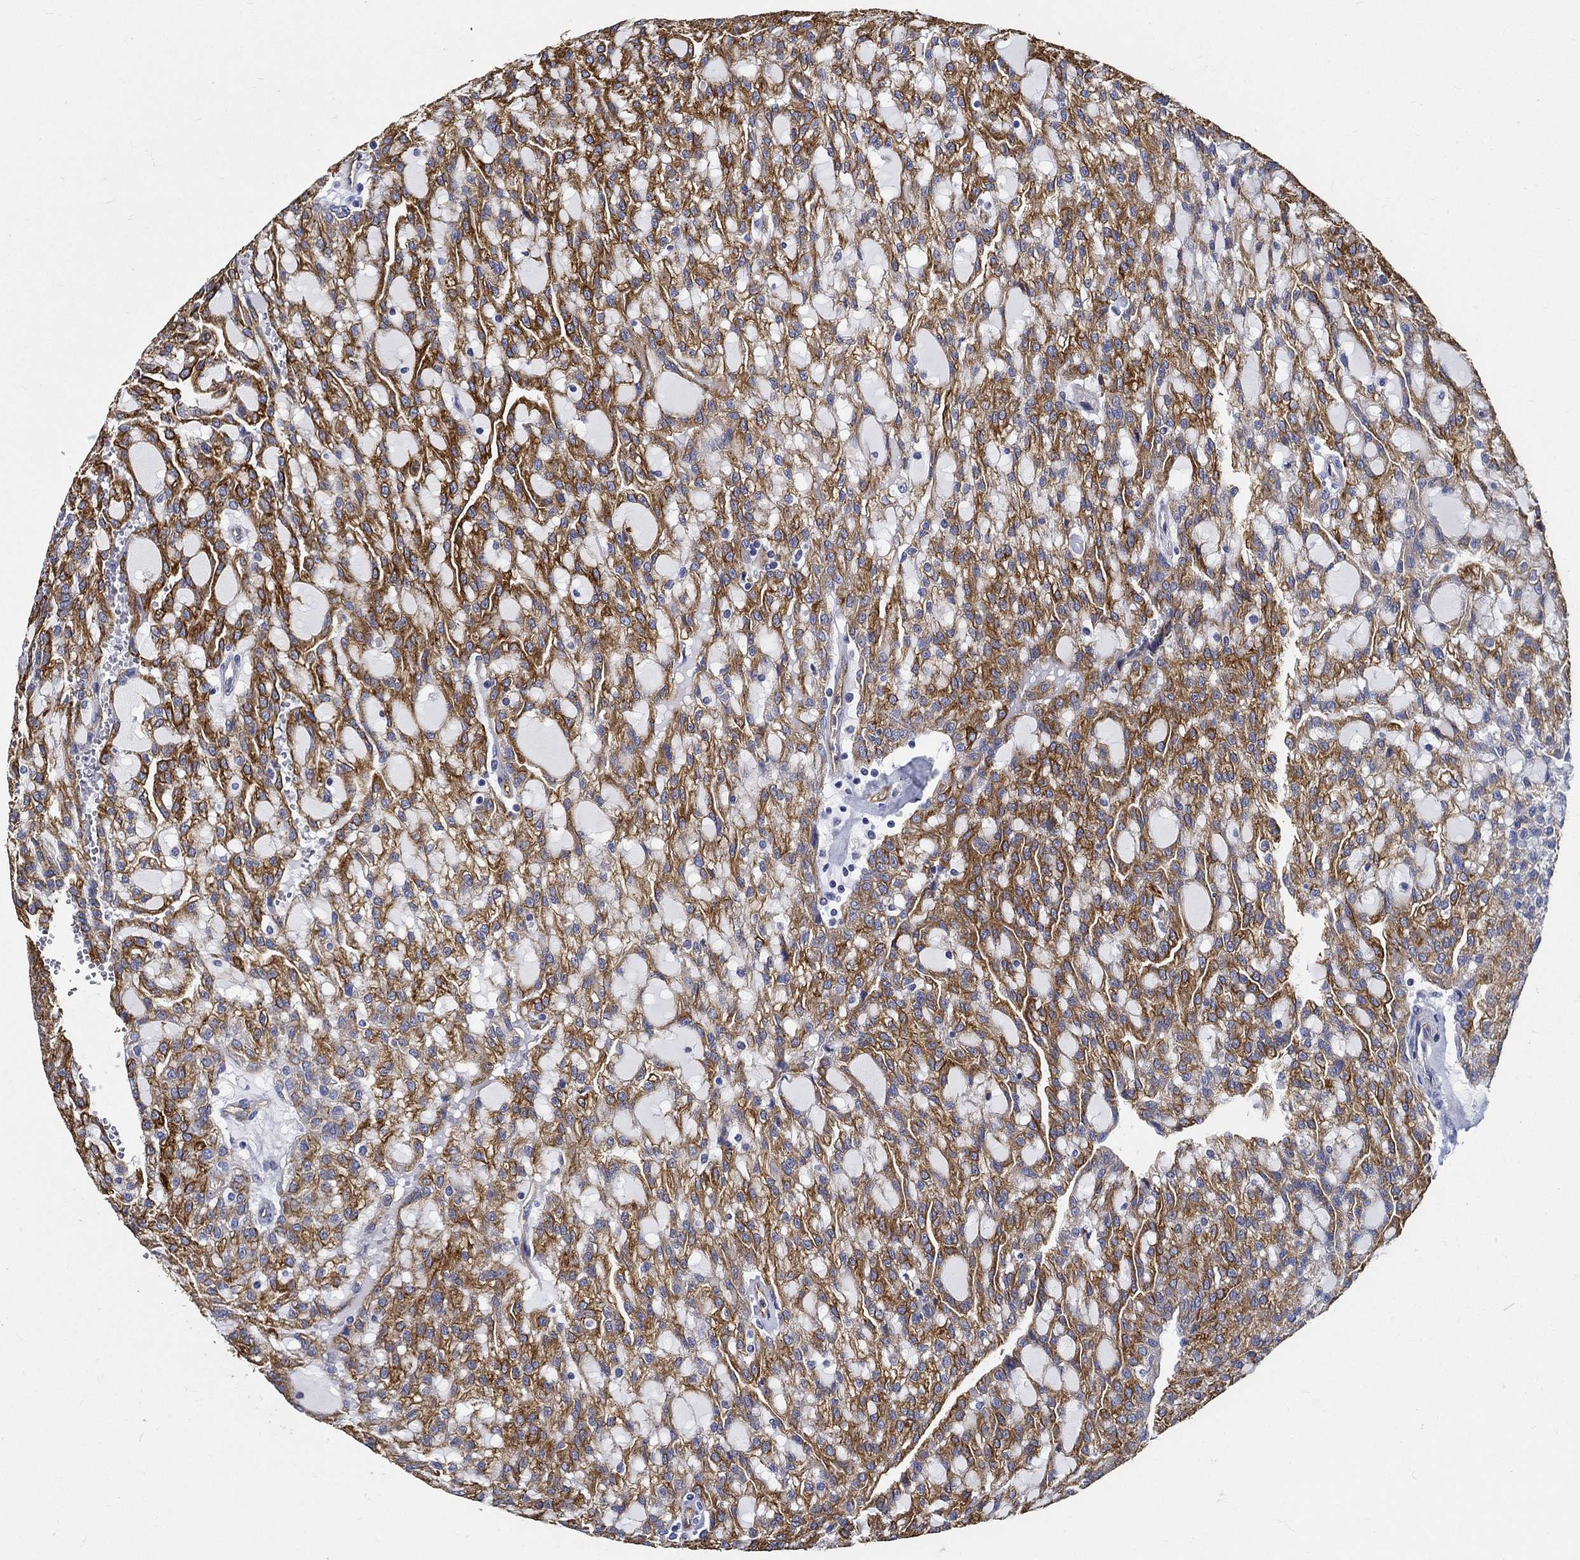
{"staining": {"intensity": "strong", "quantity": ">75%", "location": "cytoplasmic/membranous"}, "tissue": "renal cancer", "cell_type": "Tumor cells", "image_type": "cancer", "snomed": [{"axis": "morphology", "description": "Adenocarcinoma, NOS"}, {"axis": "topography", "description": "Kidney"}], "caption": "Human adenocarcinoma (renal) stained with a protein marker reveals strong staining in tumor cells.", "gene": "NEDD9", "patient": {"sex": "male", "age": 63}}